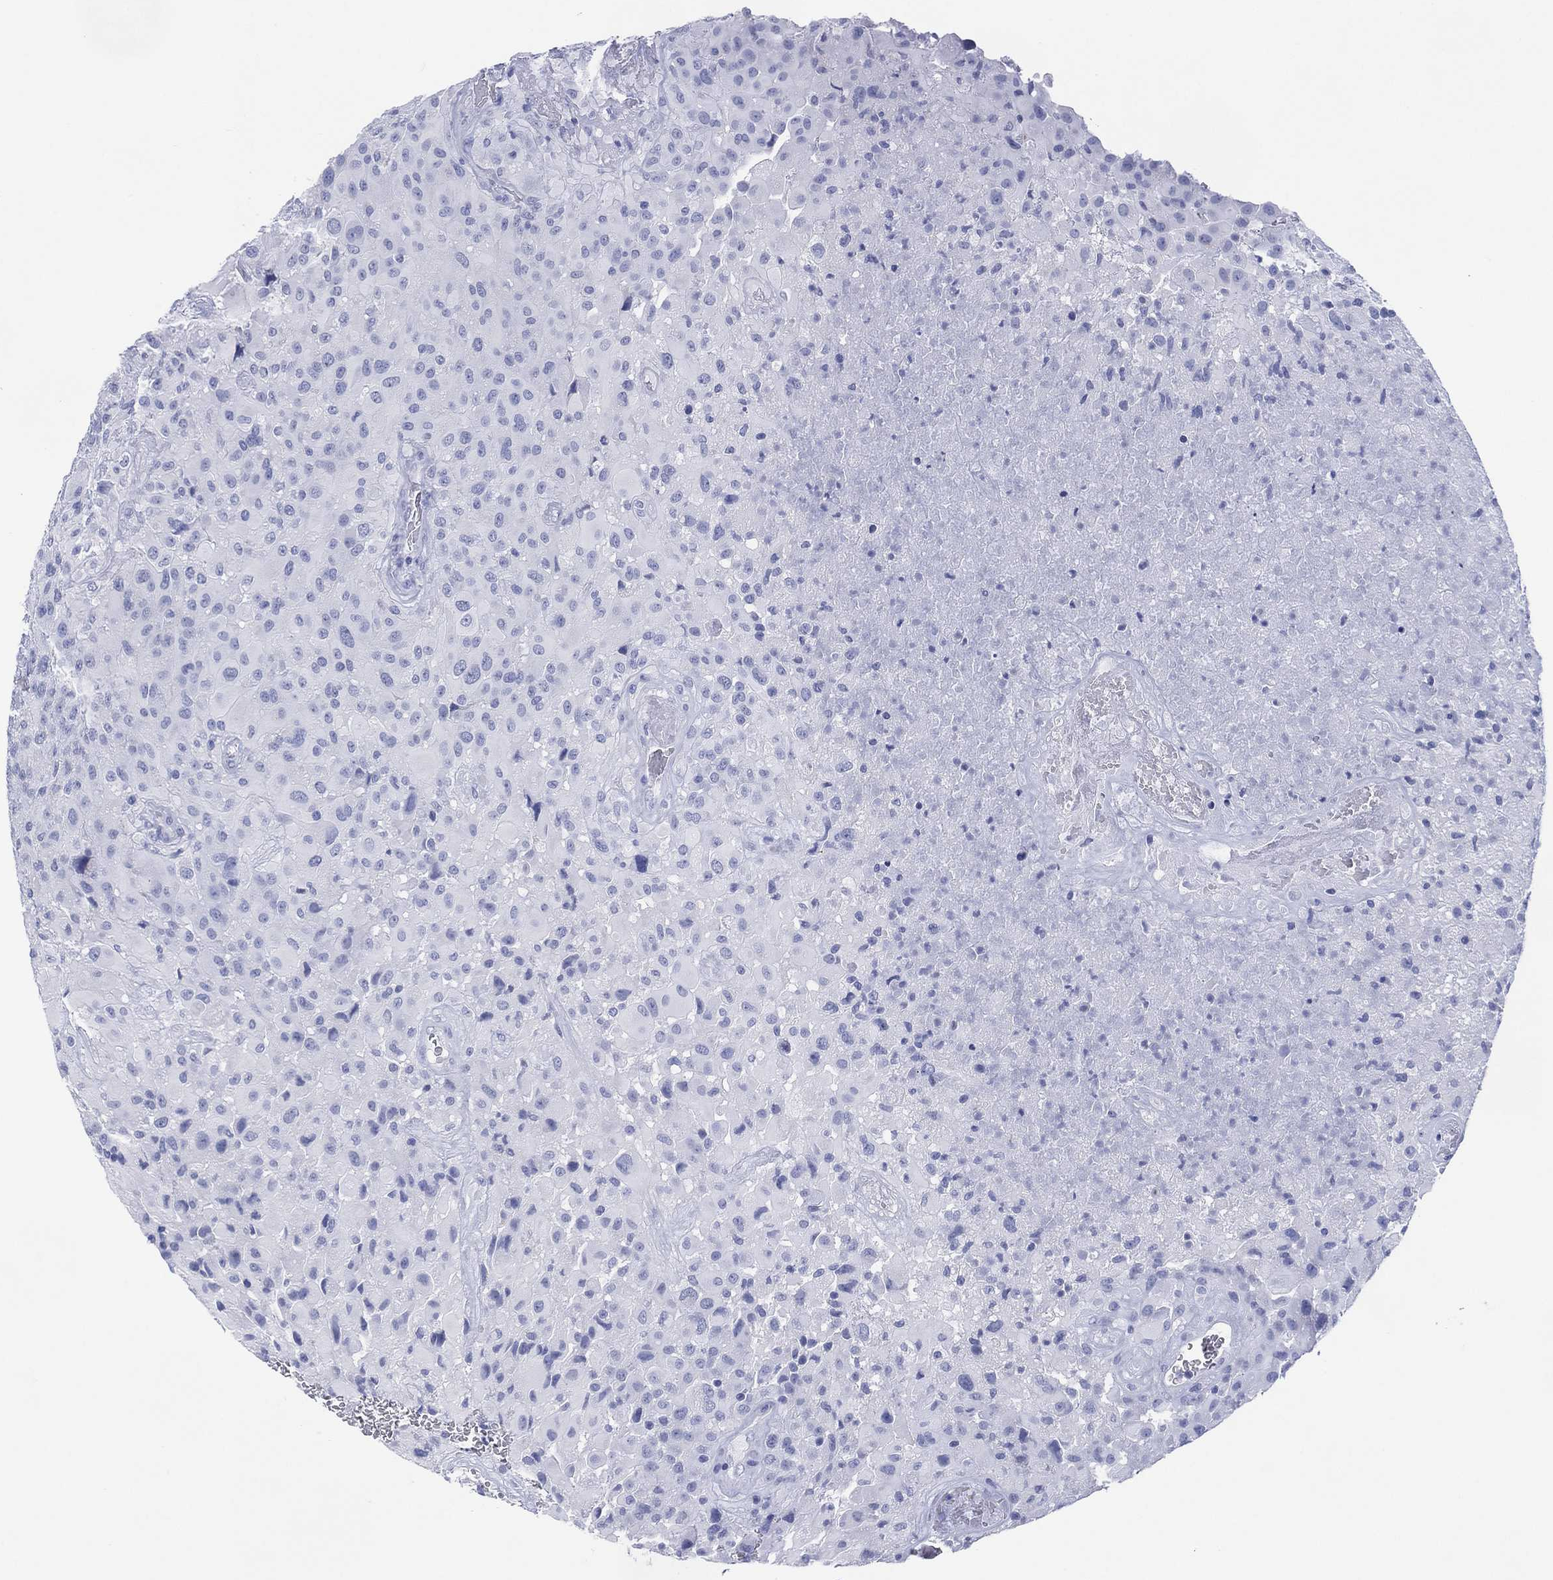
{"staining": {"intensity": "negative", "quantity": "none", "location": "none"}, "tissue": "glioma", "cell_type": "Tumor cells", "image_type": "cancer", "snomed": [{"axis": "morphology", "description": "Glioma, malignant, High grade"}, {"axis": "topography", "description": "Cerebral cortex"}], "caption": "High power microscopy histopathology image of an immunohistochemistry (IHC) histopathology image of high-grade glioma (malignant), revealing no significant expression in tumor cells.", "gene": "DSG1", "patient": {"sex": "male", "age": 35}}